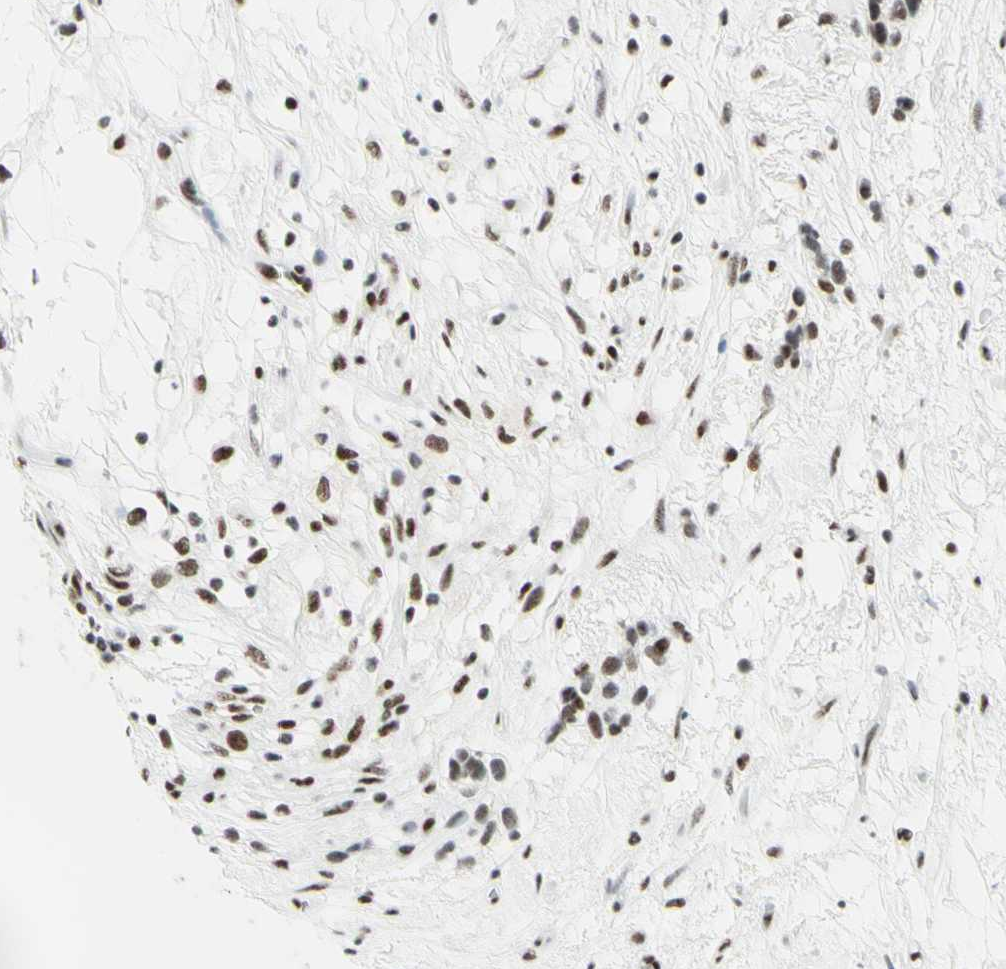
{"staining": {"intensity": "moderate", "quantity": ">75%", "location": "nuclear"}, "tissue": "renal cancer", "cell_type": "Tumor cells", "image_type": "cancer", "snomed": [{"axis": "morphology", "description": "Adenocarcinoma, NOS"}, {"axis": "topography", "description": "Kidney"}], "caption": "DAB (3,3'-diaminobenzidine) immunohistochemical staining of renal adenocarcinoma displays moderate nuclear protein staining in about >75% of tumor cells. (DAB IHC with brightfield microscopy, high magnification).", "gene": "WTAP", "patient": {"sex": "female", "age": 57}}